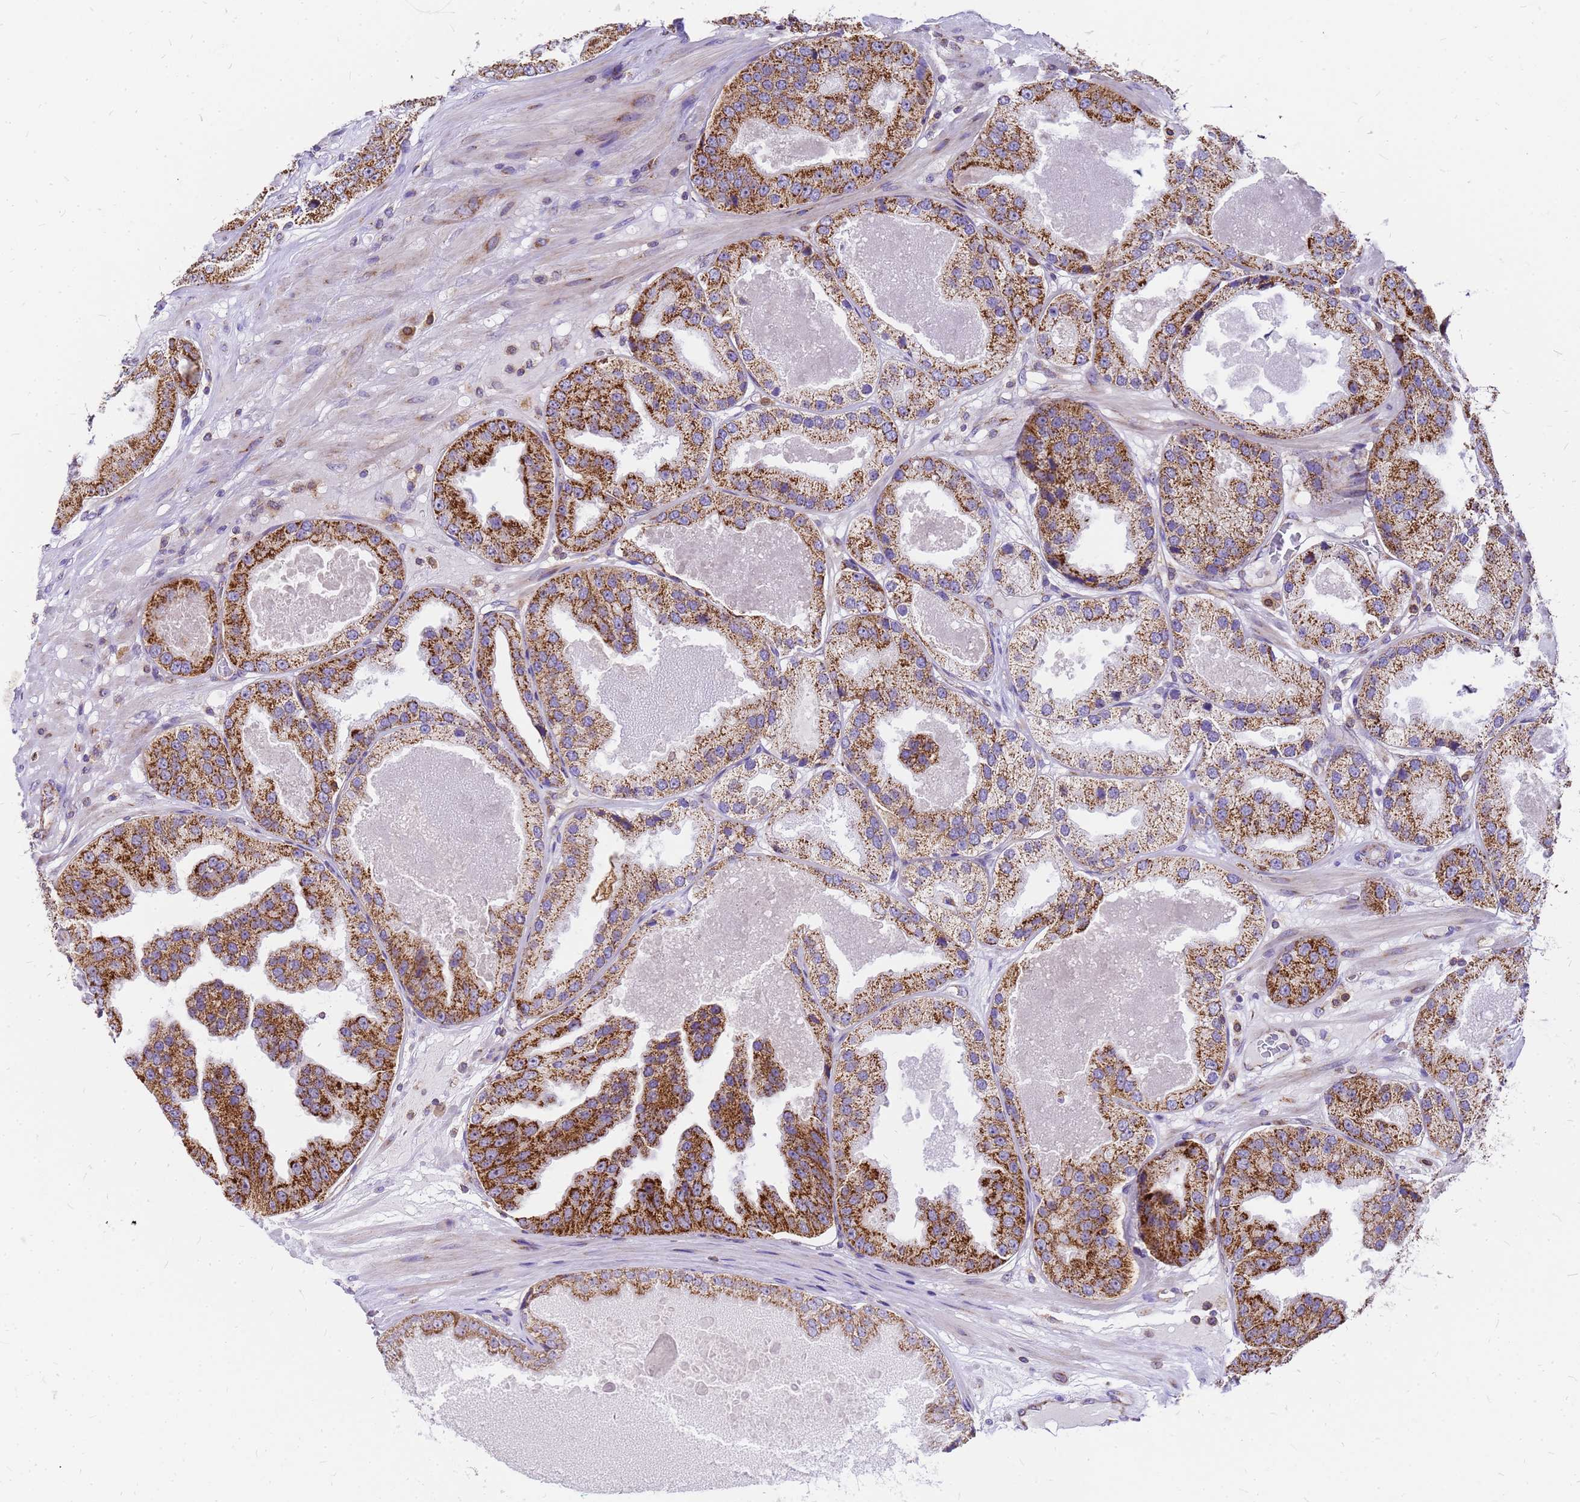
{"staining": {"intensity": "strong", "quantity": ">75%", "location": "cytoplasmic/membranous"}, "tissue": "prostate cancer", "cell_type": "Tumor cells", "image_type": "cancer", "snomed": [{"axis": "morphology", "description": "Adenocarcinoma, High grade"}, {"axis": "topography", "description": "Prostate"}], "caption": "Immunohistochemistry of prostate cancer reveals high levels of strong cytoplasmic/membranous positivity in approximately >75% of tumor cells.", "gene": "MRPS26", "patient": {"sex": "male", "age": 63}}